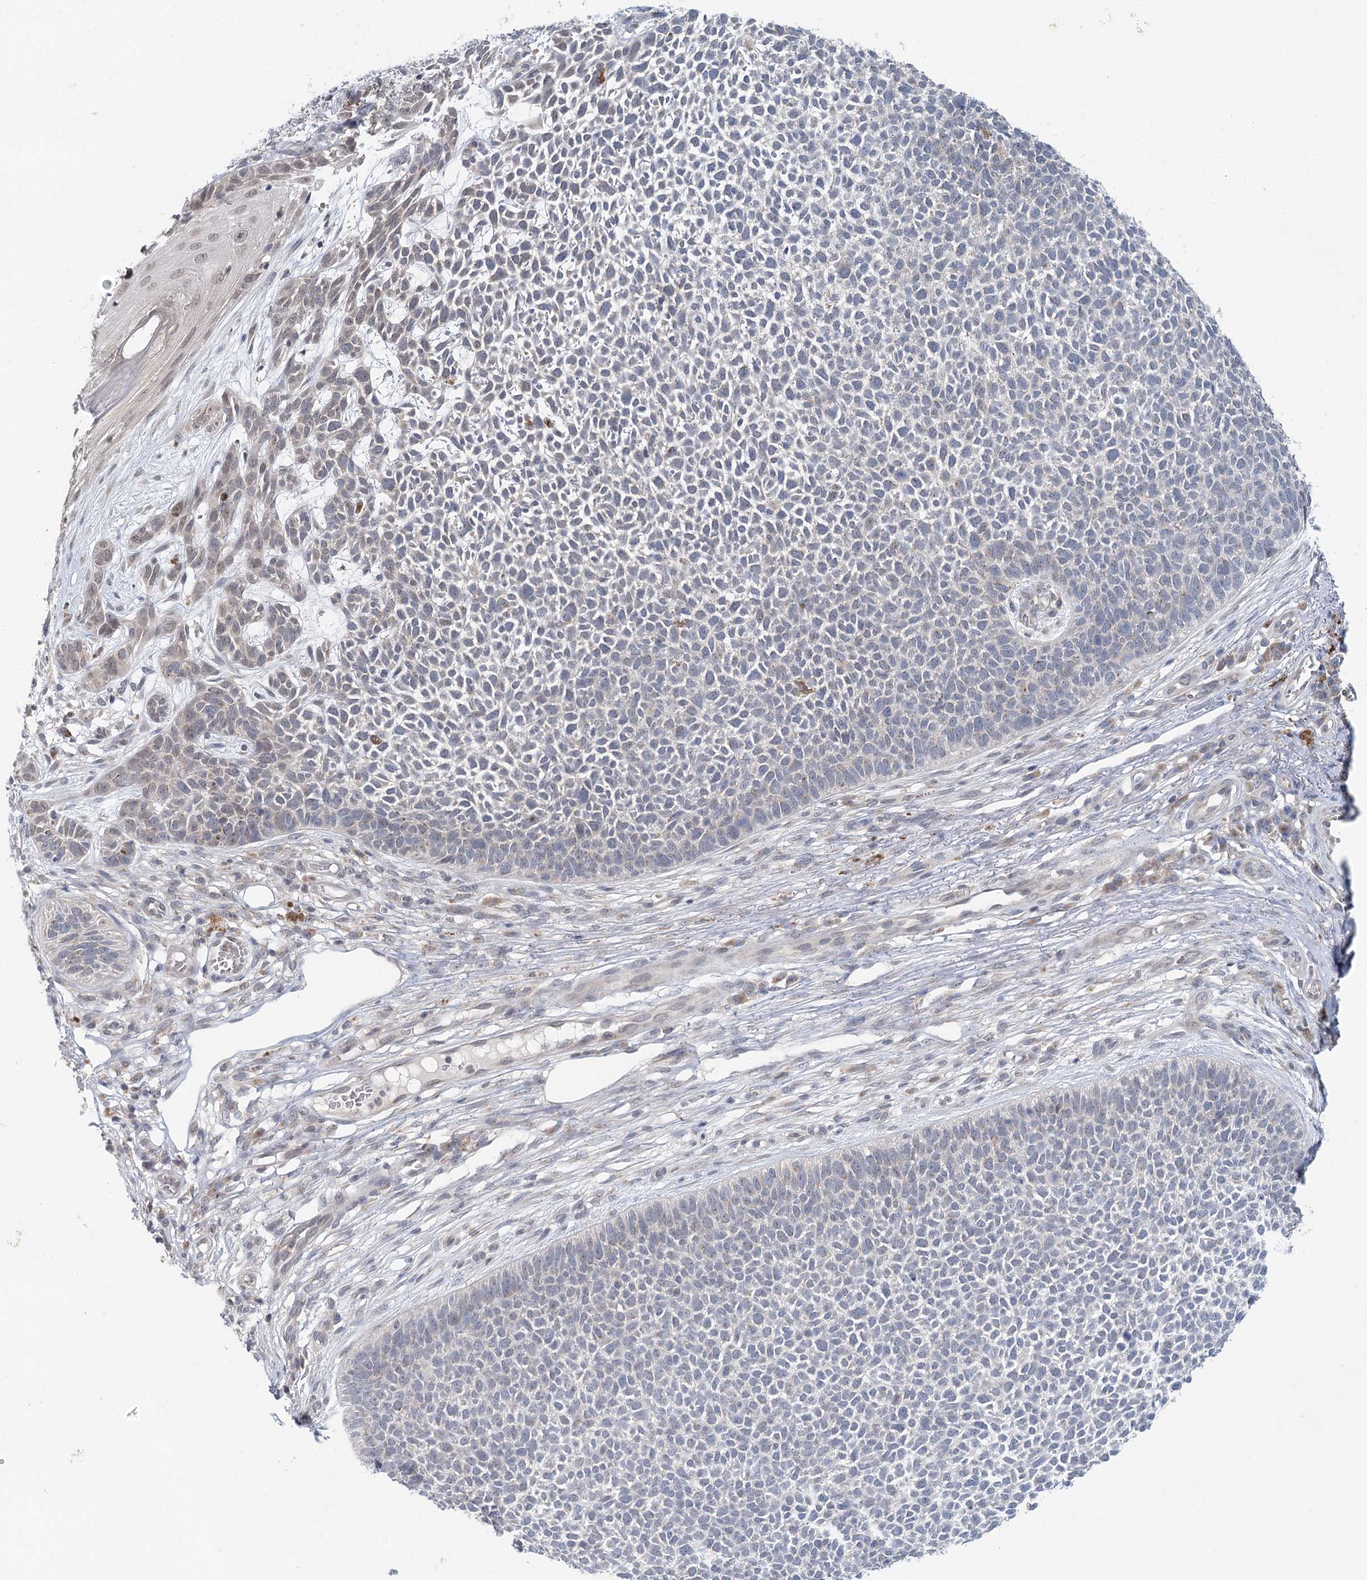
{"staining": {"intensity": "negative", "quantity": "none", "location": "none"}, "tissue": "skin cancer", "cell_type": "Tumor cells", "image_type": "cancer", "snomed": [{"axis": "morphology", "description": "Basal cell carcinoma"}, {"axis": "topography", "description": "Skin"}], "caption": "The immunohistochemistry histopathology image has no significant positivity in tumor cells of skin basal cell carcinoma tissue. (Immunohistochemistry, brightfield microscopy, high magnification).", "gene": "BLTP1", "patient": {"sex": "female", "age": 84}}